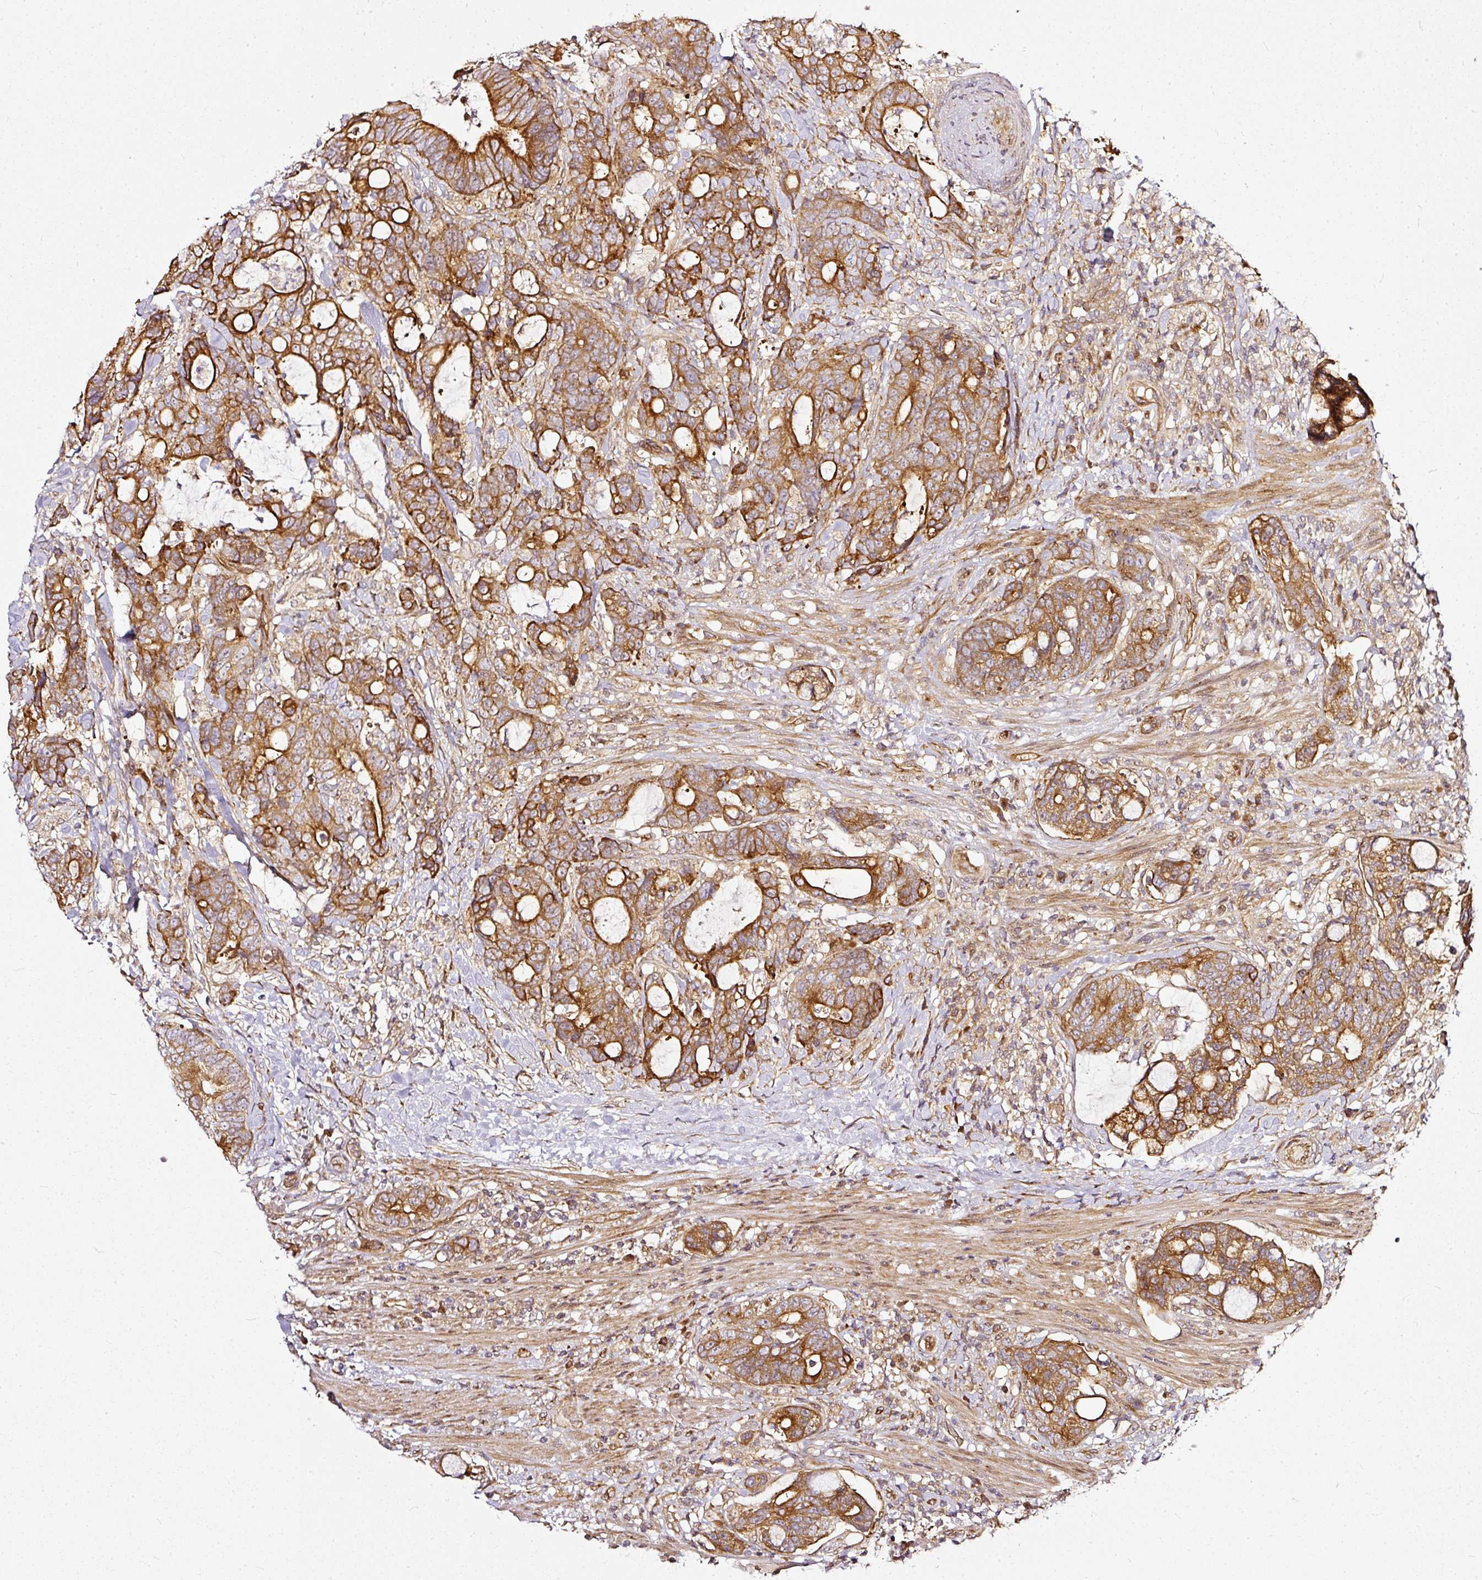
{"staining": {"intensity": "strong", "quantity": ">75%", "location": "cytoplasmic/membranous"}, "tissue": "colorectal cancer", "cell_type": "Tumor cells", "image_type": "cancer", "snomed": [{"axis": "morphology", "description": "Adenocarcinoma, NOS"}, {"axis": "topography", "description": "Colon"}], "caption": "There is high levels of strong cytoplasmic/membranous positivity in tumor cells of colorectal cancer, as demonstrated by immunohistochemical staining (brown color).", "gene": "MIF4GD", "patient": {"sex": "female", "age": 82}}